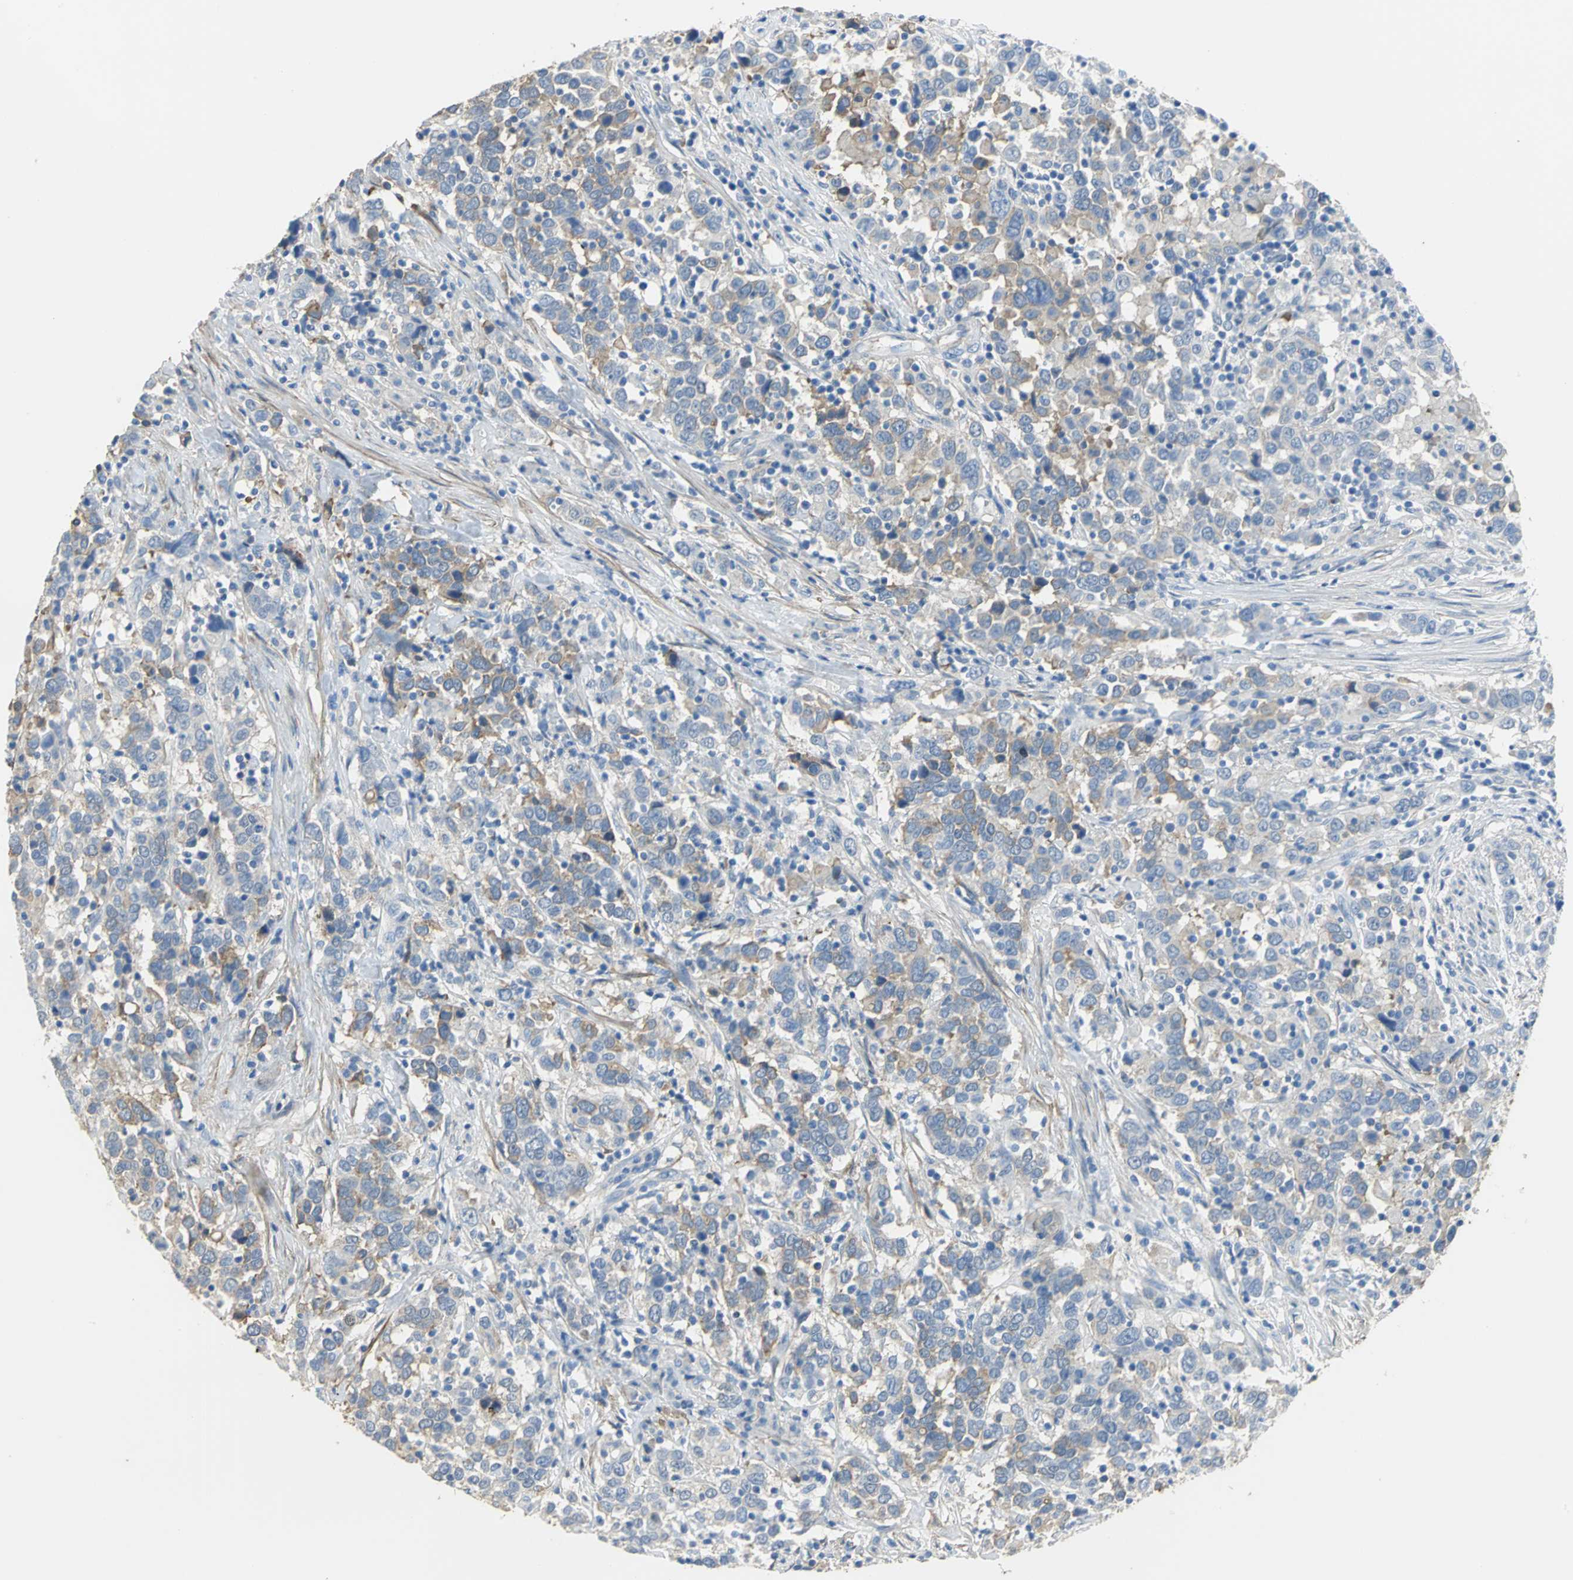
{"staining": {"intensity": "moderate", "quantity": ">75%", "location": "cytoplasmic/membranous"}, "tissue": "urothelial cancer", "cell_type": "Tumor cells", "image_type": "cancer", "snomed": [{"axis": "morphology", "description": "Urothelial carcinoma, High grade"}, {"axis": "topography", "description": "Urinary bladder"}], "caption": "A brown stain labels moderate cytoplasmic/membranous positivity of a protein in high-grade urothelial carcinoma tumor cells.", "gene": "GYG2", "patient": {"sex": "male", "age": 61}}